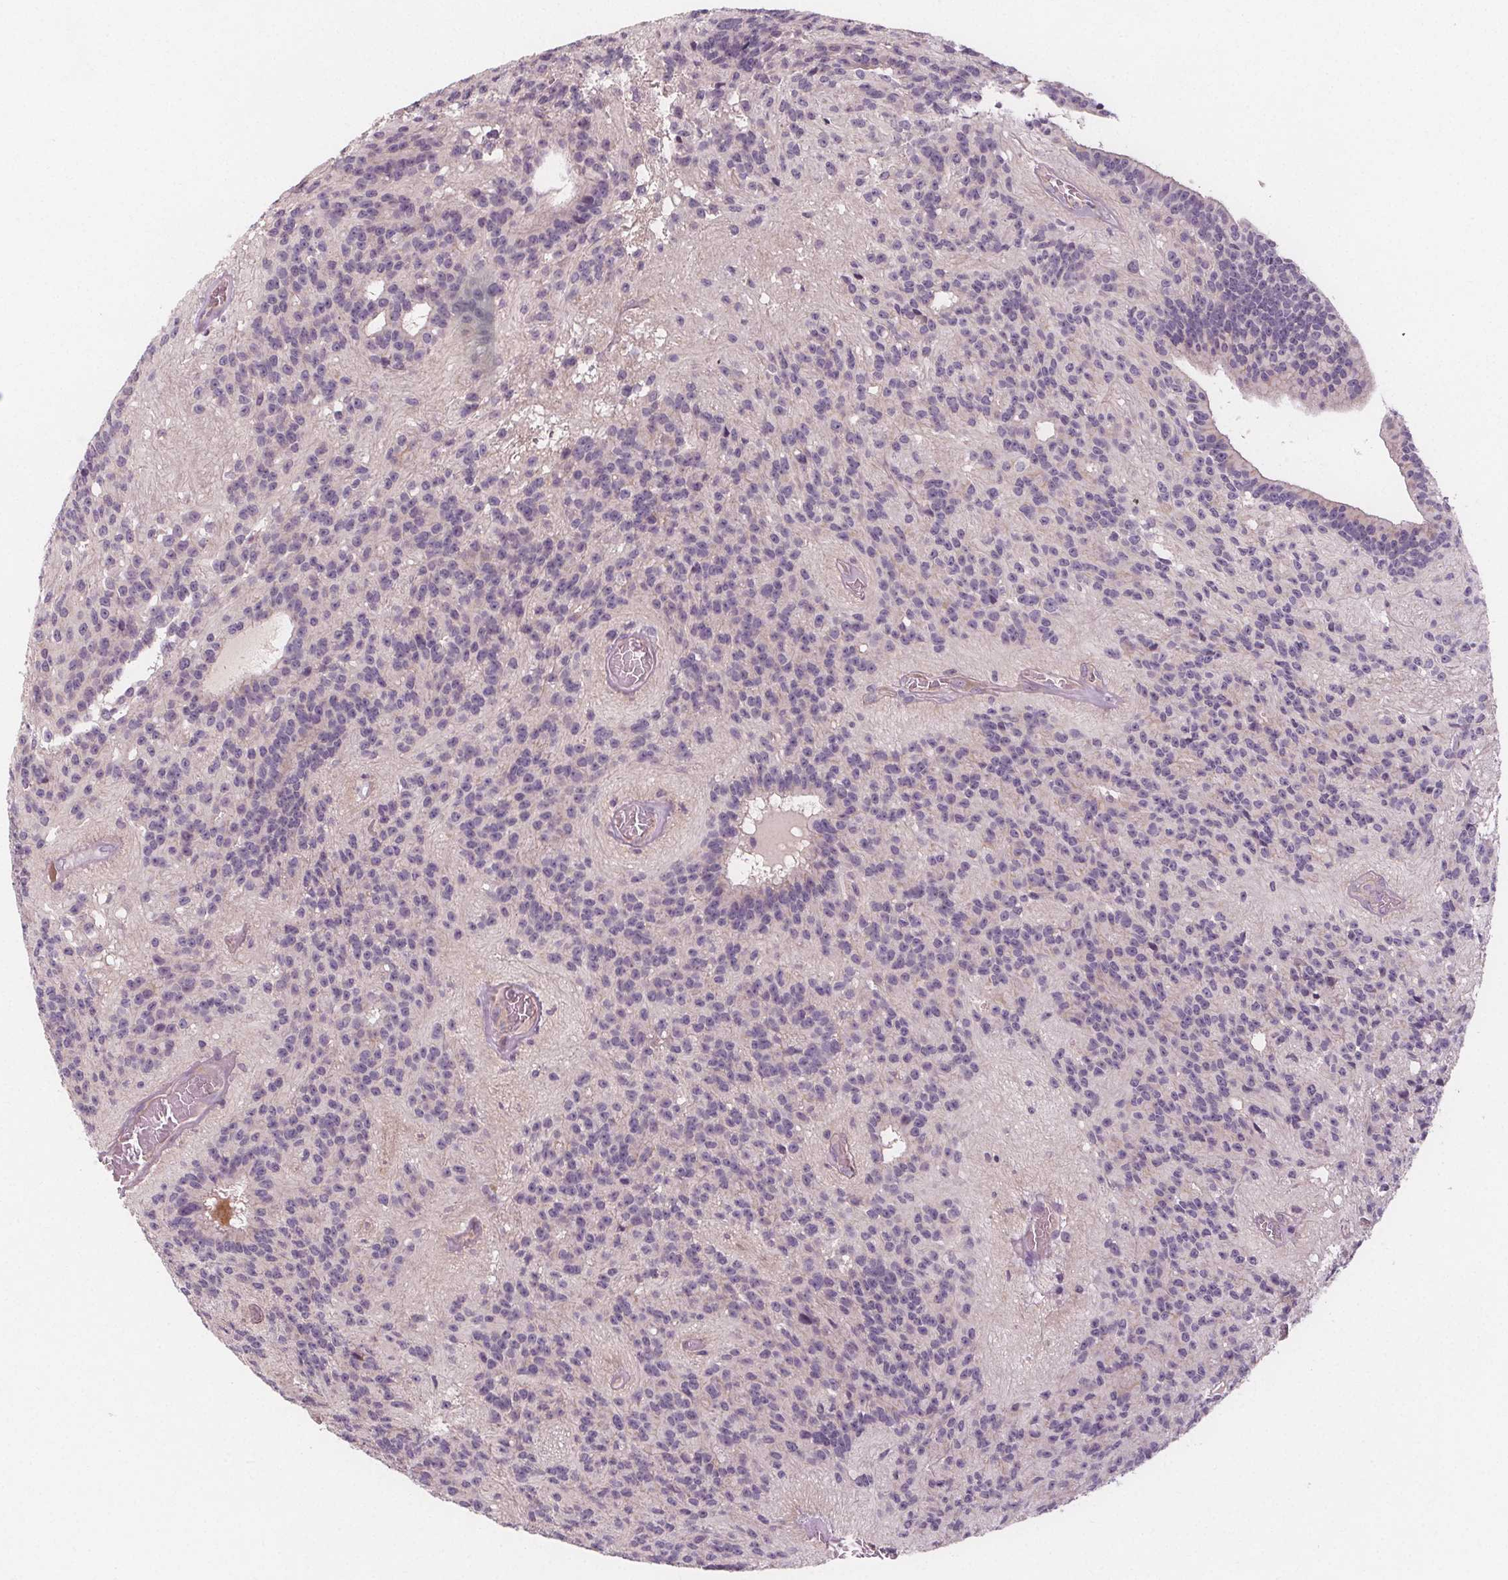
{"staining": {"intensity": "negative", "quantity": "none", "location": "none"}, "tissue": "glioma", "cell_type": "Tumor cells", "image_type": "cancer", "snomed": [{"axis": "morphology", "description": "Glioma, malignant, Low grade"}, {"axis": "topography", "description": "Brain"}], "caption": "An image of malignant glioma (low-grade) stained for a protein reveals no brown staining in tumor cells.", "gene": "VNN1", "patient": {"sex": "male", "age": 31}}